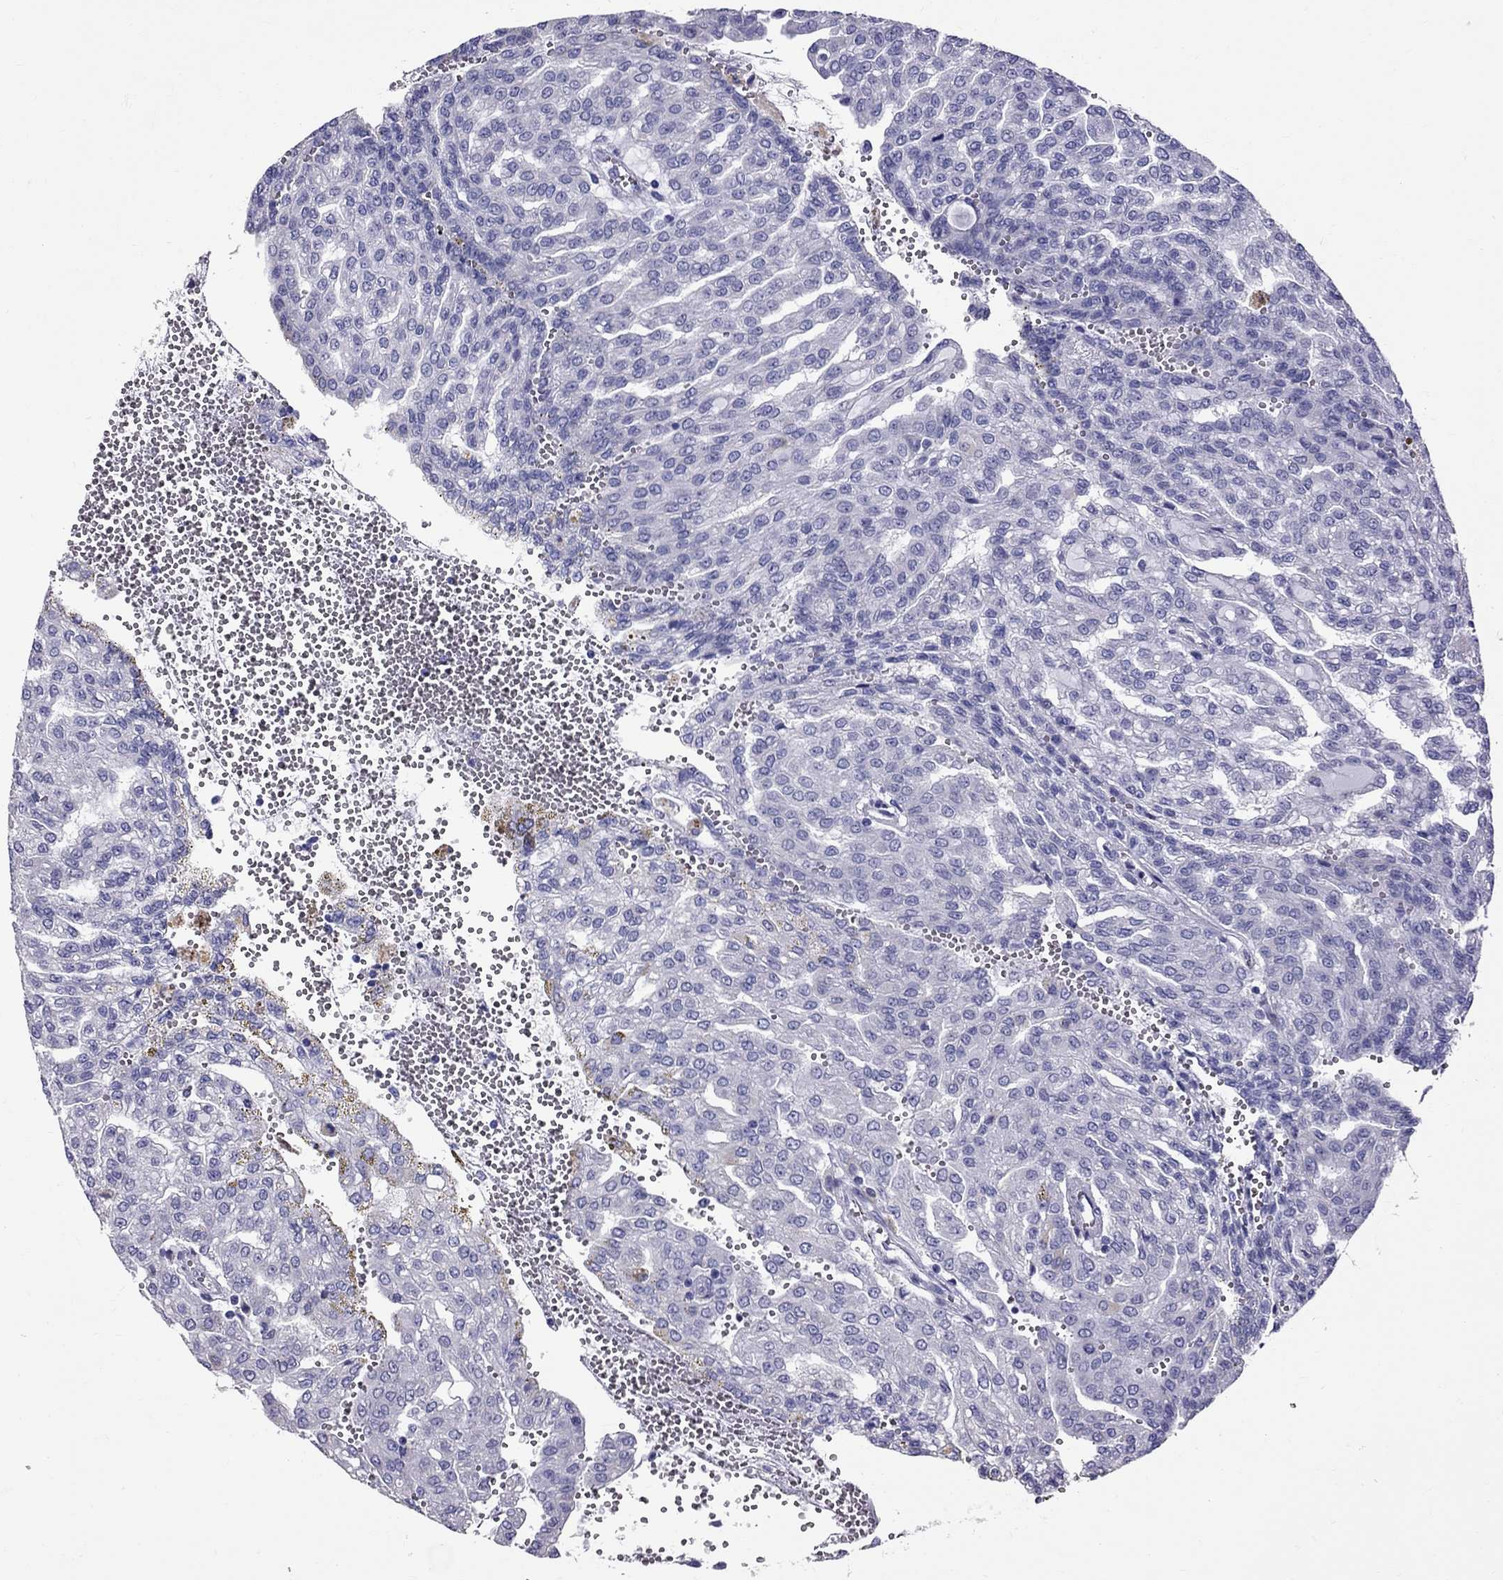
{"staining": {"intensity": "negative", "quantity": "none", "location": "none"}, "tissue": "renal cancer", "cell_type": "Tumor cells", "image_type": "cancer", "snomed": [{"axis": "morphology", "description": "Adenocarcinoma, NOS"}, {"axis": "topography", "description": "Kidney"}], "caption": "Renal adenocarcinoma was stained to show a protein in brown. There is no significant positivity in tumor cells.", "gene": "TTLL13", "patient": {"sex": "male", "age": 63}}